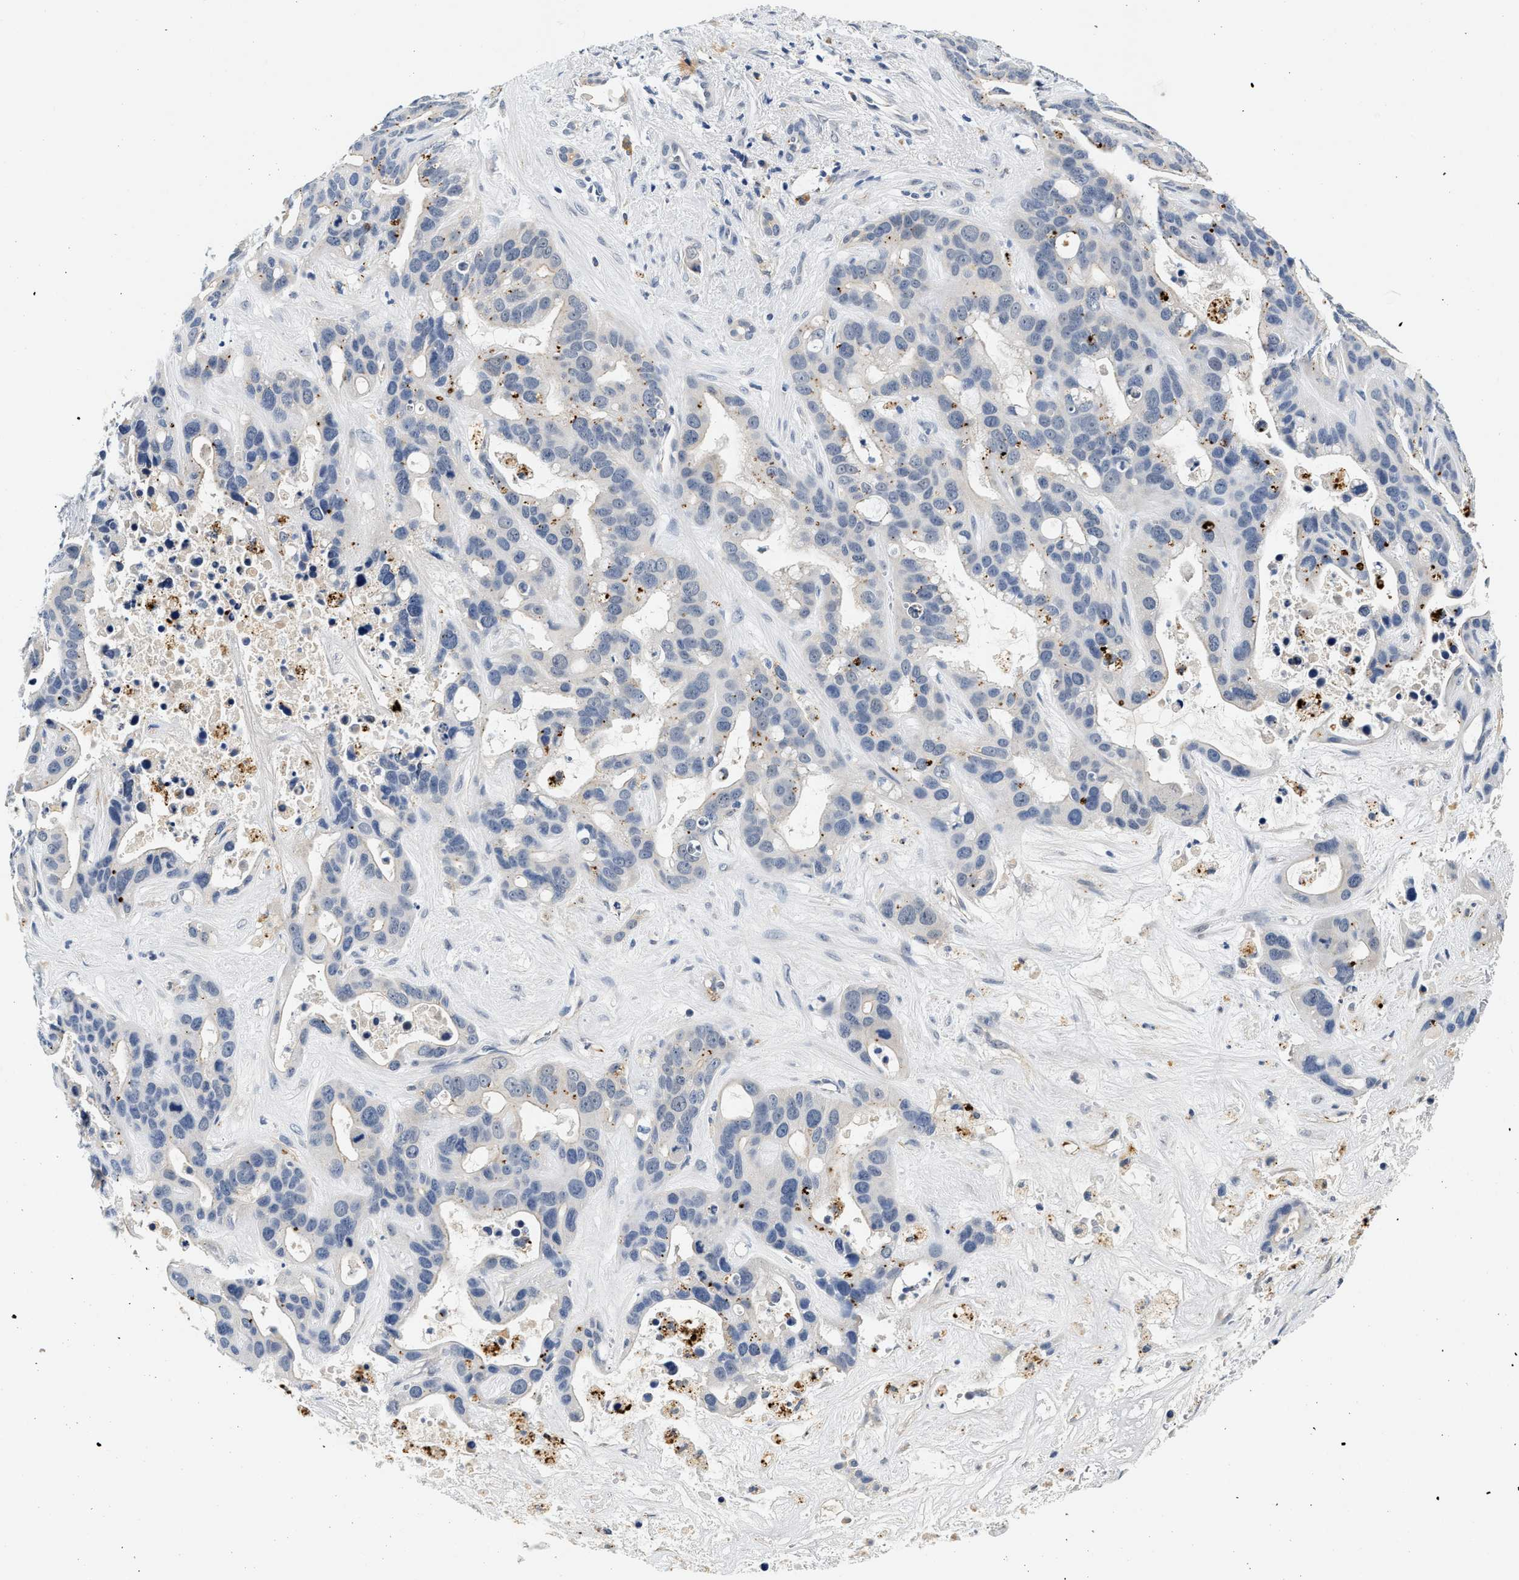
{"staining": {"intensity": "negative", "quantity": "none", "location": "none"}, "tissue": "liver cancer", "cell_type": "Tumor cells", "image_type": "cancer", "snomed": [{"axis": "morphology", "description": "Cholangiocarcinoma"}, {"axis": "topography", "description": "Liver"}], "caption": "Protein analysis of cholangiocarcinoma (liver) demonstrates no significant staining in tumor cells.", "gene": "MED22", "patient": {"sex": "female", "age": 65}}